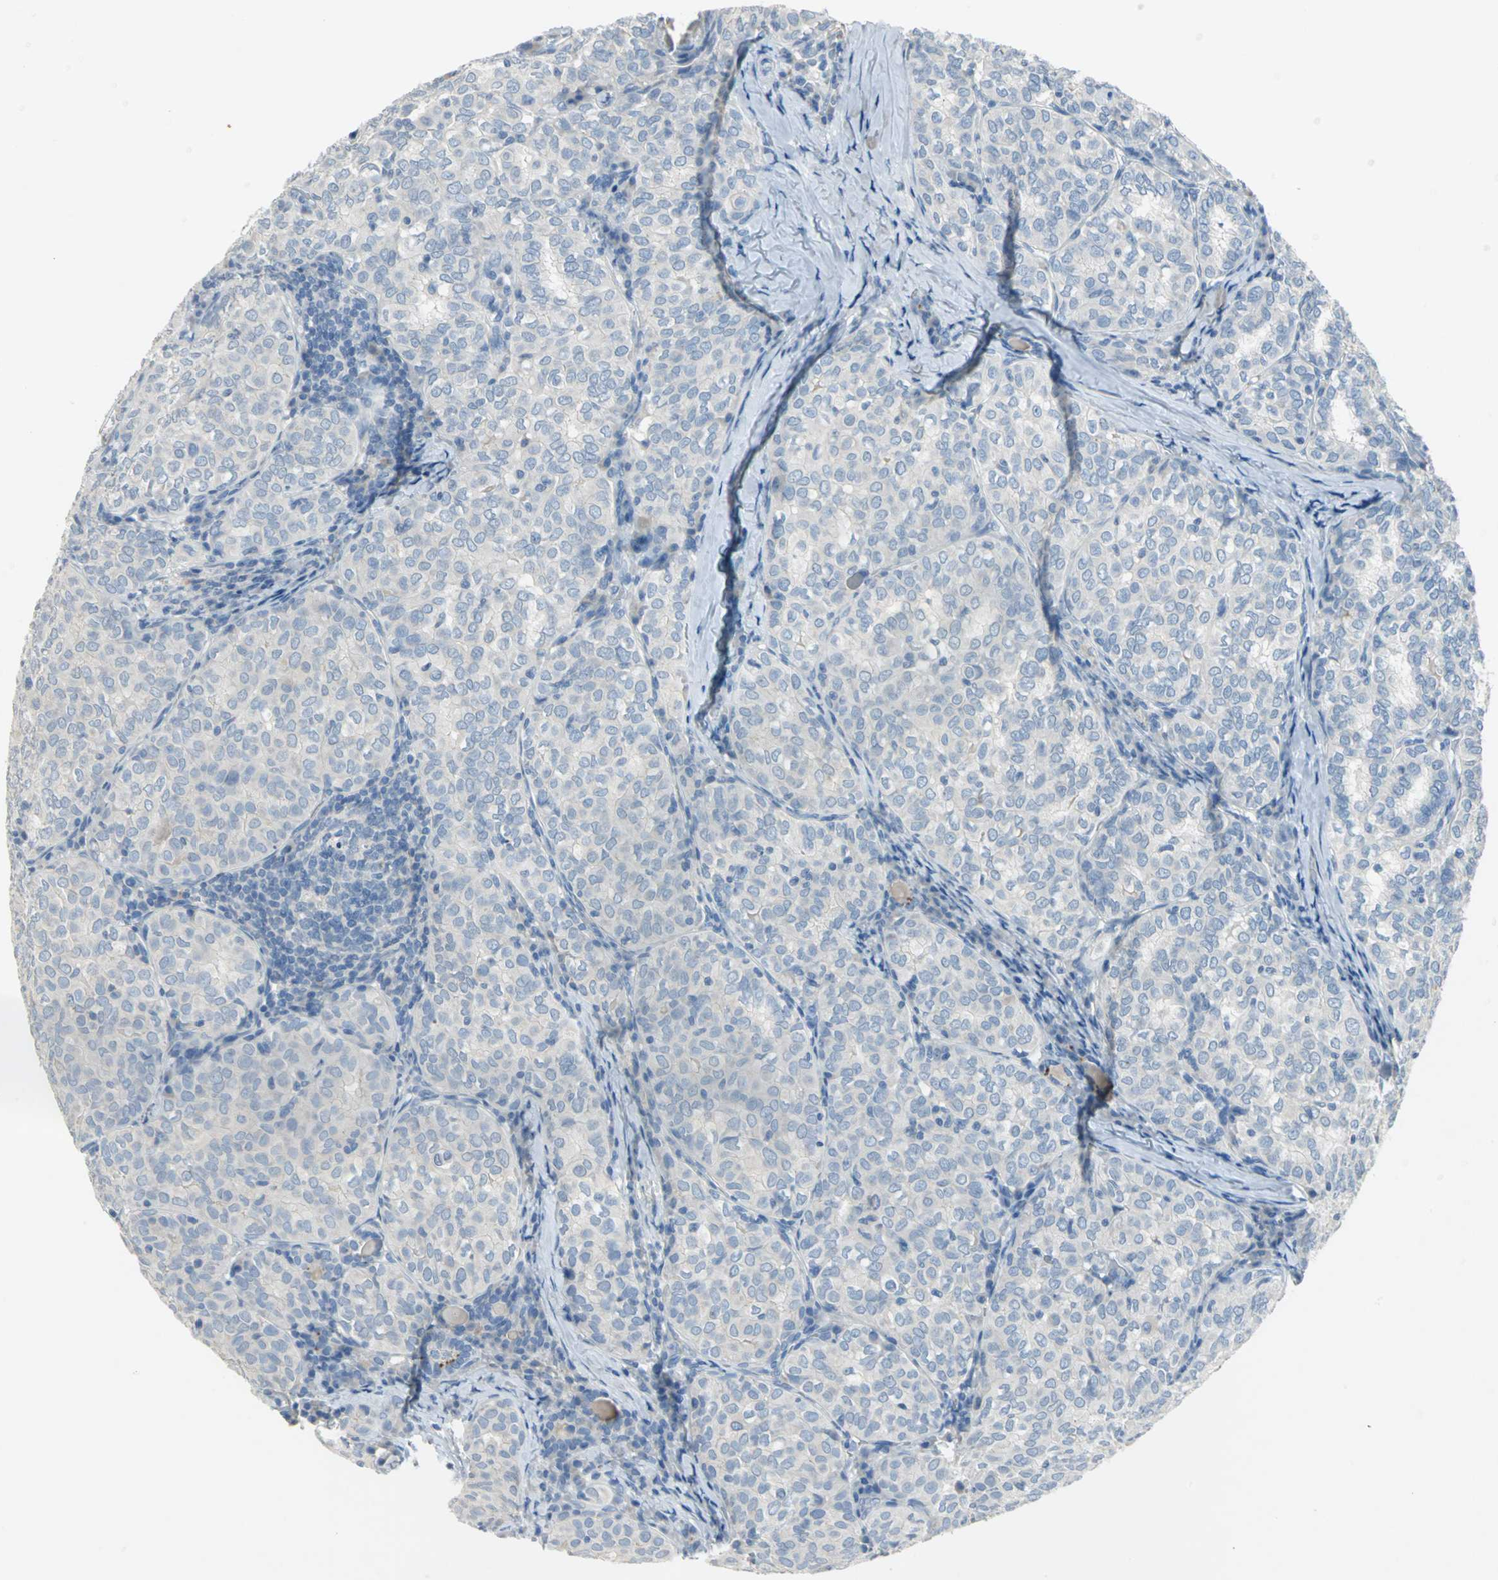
{"staining": {"intensity": "negative", "quantity": "none", "location": "none"}, "tissue": "thyroid cancer", "cell_type": "Tumor cells", "image_type": "cancer", "snomed": [{"axis": "morphology", "description": "Papillary adenocarcinoma, NOS"}, {"axis": "topography", "description": "Thyroid gland"}], "caption": "Immunohistochemical staining of thyroid cancer (papillary adenocarcinoma) exhibits no significant expression in tumor cells. (Stains: DAB (3,3'-diaminobenzidine) immunohistochemistry with hematoxylin counter stain, Microscopy: brightfield microscopy at high magnification).", "gene": "PTGDS", "patient": {"sex": "female", "age": 30}}